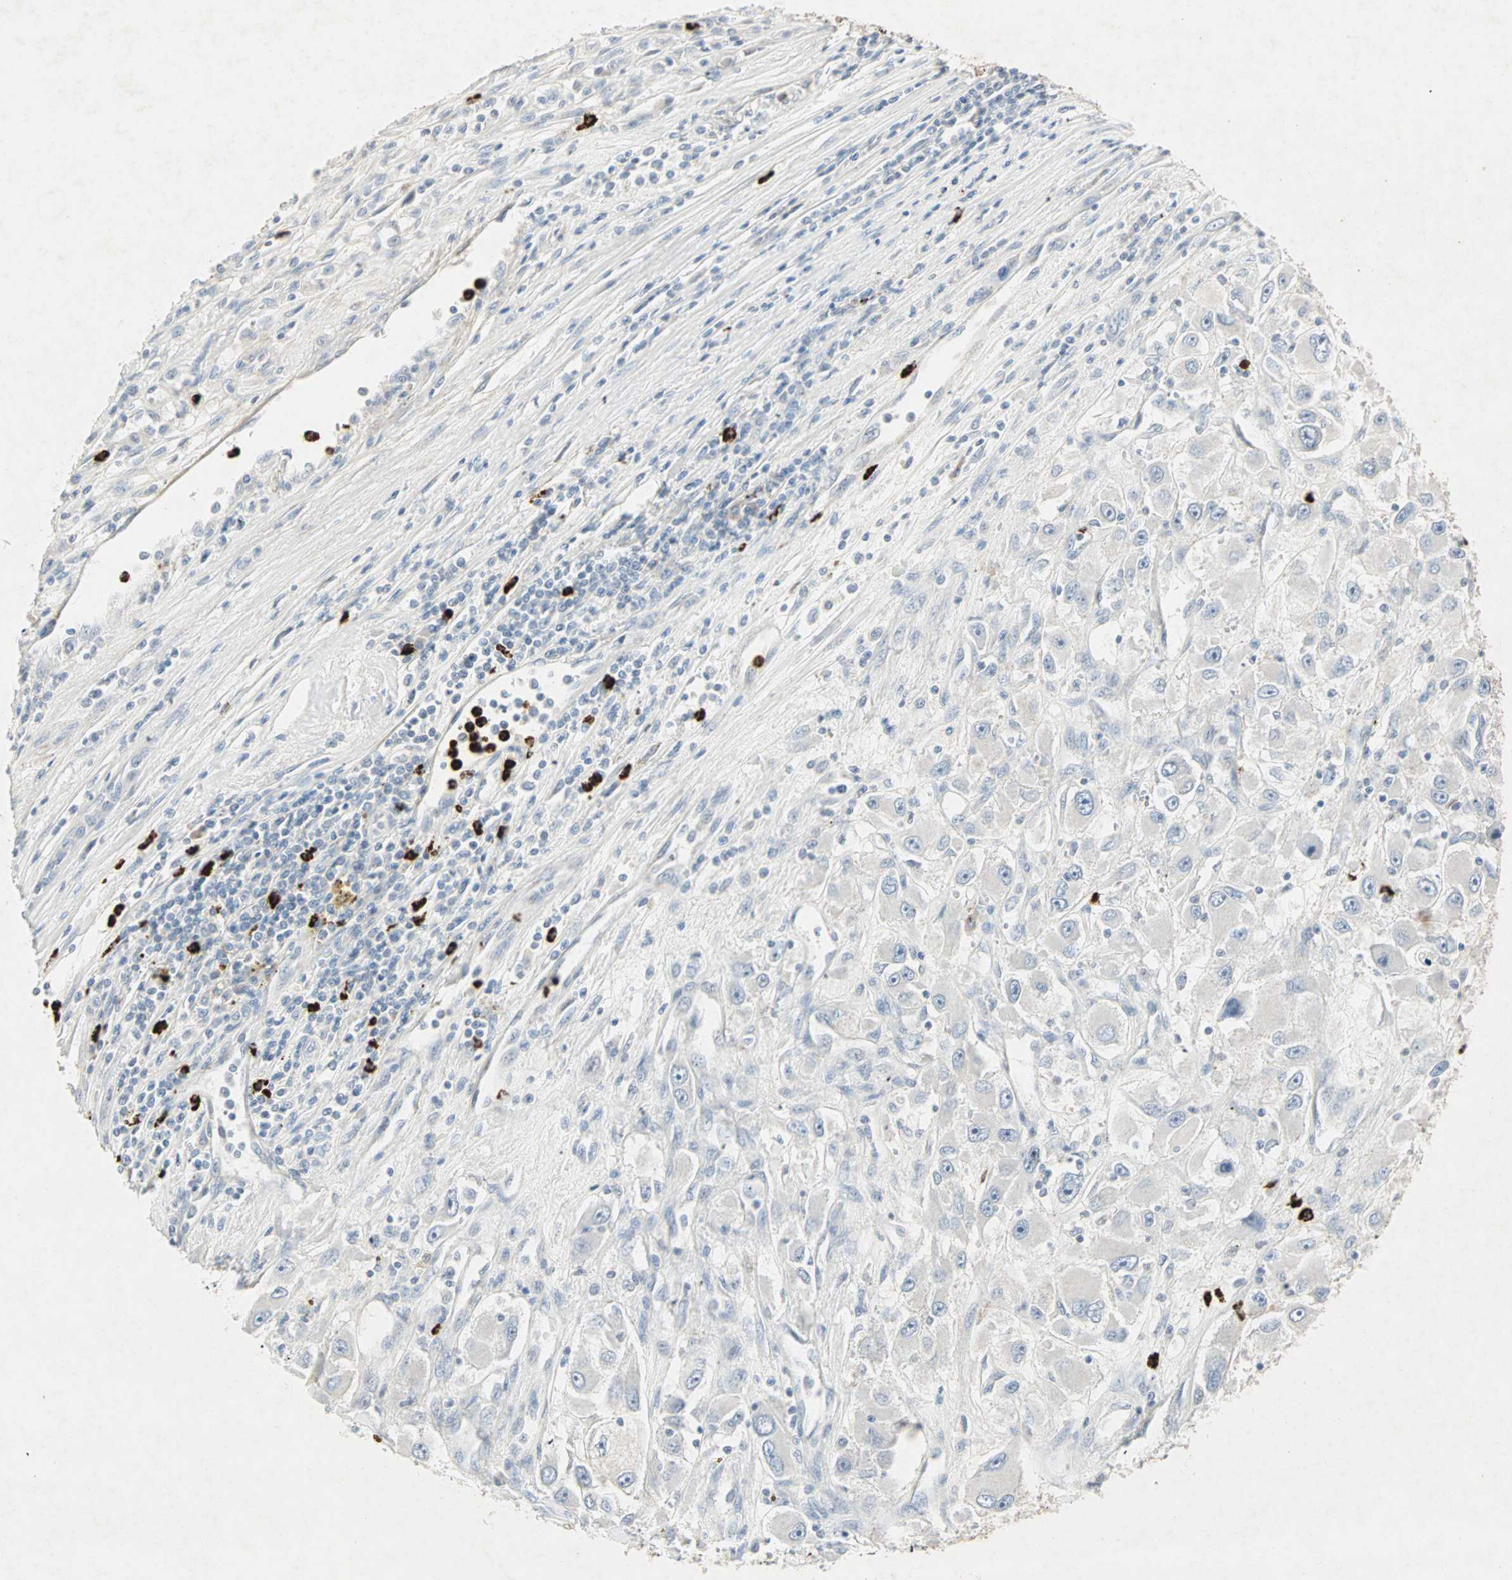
{"staining": {"intensity": "negative", "quantity": "none", "location": "none"}, "tissue": "renal cancer", "cell_type": "Tumor cells", "image_type": "cancer", "snomed": [{"axis": "morphology", "description": "Adenocarcinoma, NOS"}, {"axis": "topography", "description": "Kidney"}], "caption": "Micrograph shows no significant protein staining in tumor cells of renal cancer. (DAB IHC, high magnification).", "gene": "CEACAM6", "patient": {"sex": "female", "age": 52}}